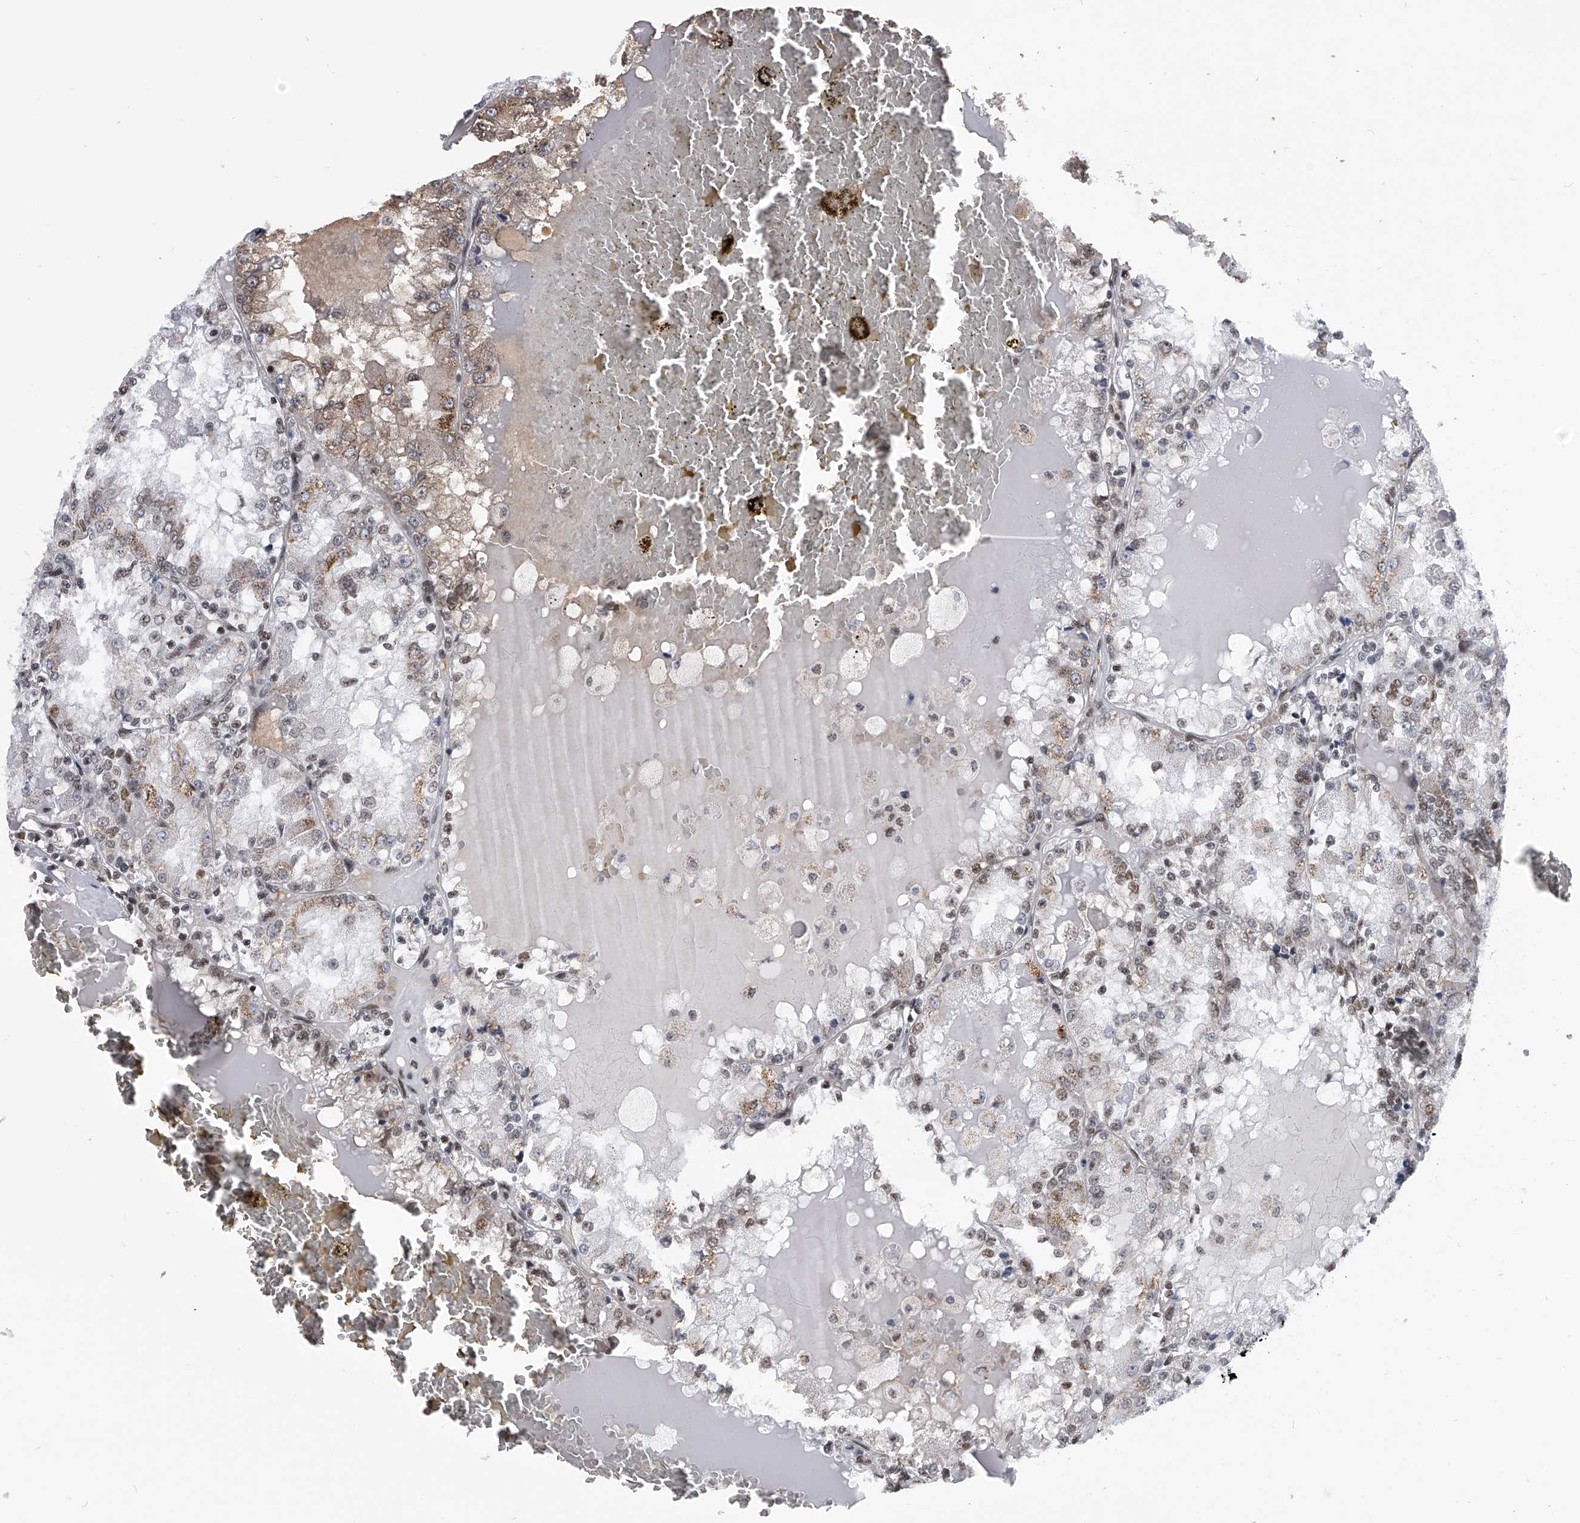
{"staining": {"intensity": "moderate", "quantity": ">75%", "location": "nuclear"}, "tissue": "renal cancer", "cell_type": "Tumor cells", "image_type": "cancer", "snomed": [{"axis": "morphology", "description": "Adenocarcinoma, NOS"}, {"axis": "topography", "description": "Kidney"}], "caption": "Immunohistochemical staining of human renal cancer (adenocarcinoma) shows medium levels of moderate nuclear protein positivity in approximately >75% of tumor cells. The staining was performed using DAB (3,3'-diaminobenzidine), with brown indicating positive protein expression. Nuclei are stained blue with hematoxylin.", "gene": "SIM2", "patient": {"sex": "female", "age": 56}}